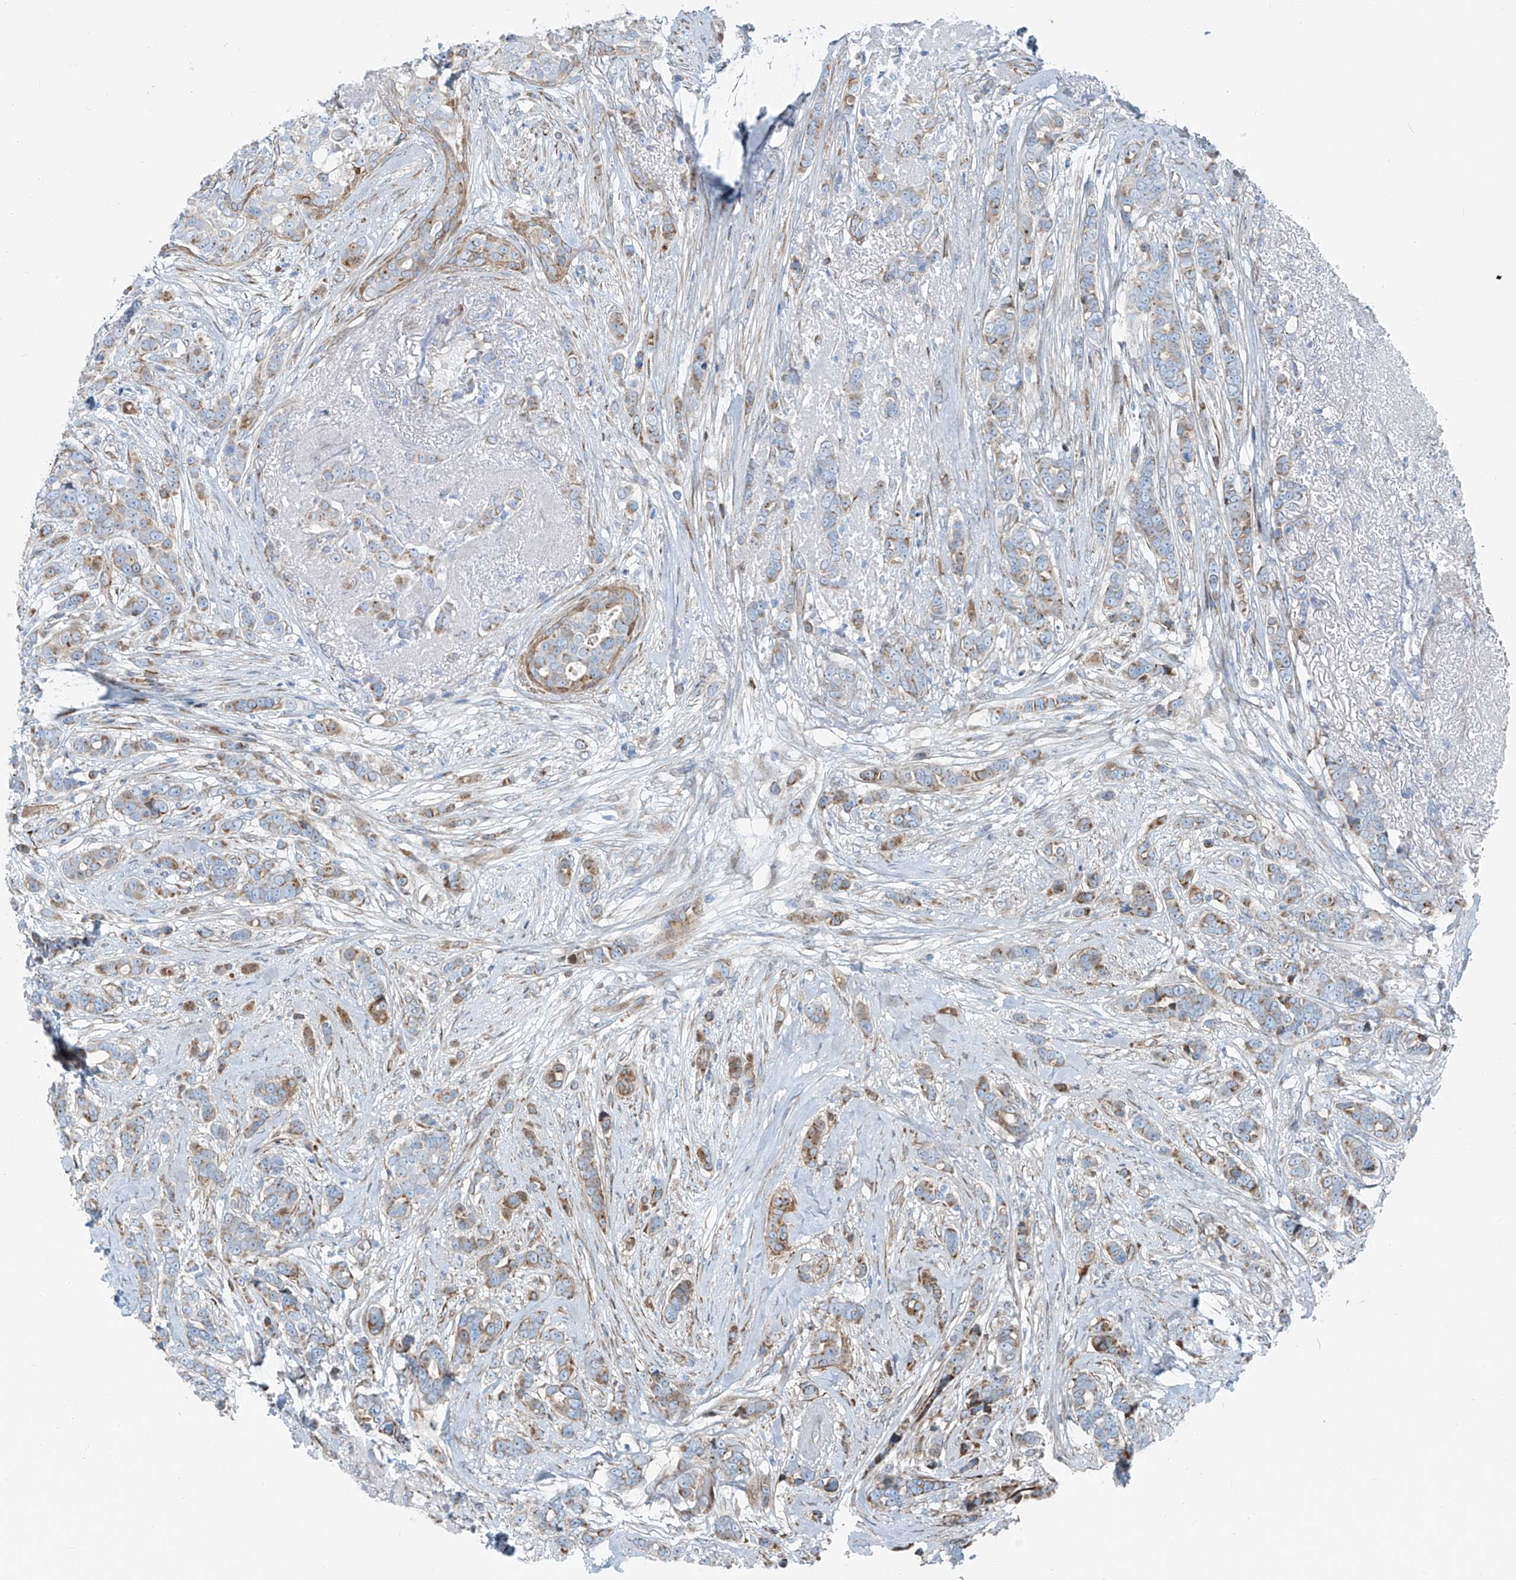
{"staining": {"intensity": "moderate", "quantity": "25%-75%", "location": "cytoplasmic/membranous"}, "tissue": "breast cancer", "cell_type": "Tumor cells", "image_type": "cancer", "snomed": [{"axis": "morphology", "description": "Lobular carcinoma"}, {"axis": "topography", "description": "Breast"}], "caption": "About 25%-75% of tumor cells in breast lobular carcinoma demonstrate moderate cytoplasmic/membranous protein staining as visualized by brown immunohistochemical staining.", "gene": "HIC2", "patient": {"sex": "female", "age": 51}}